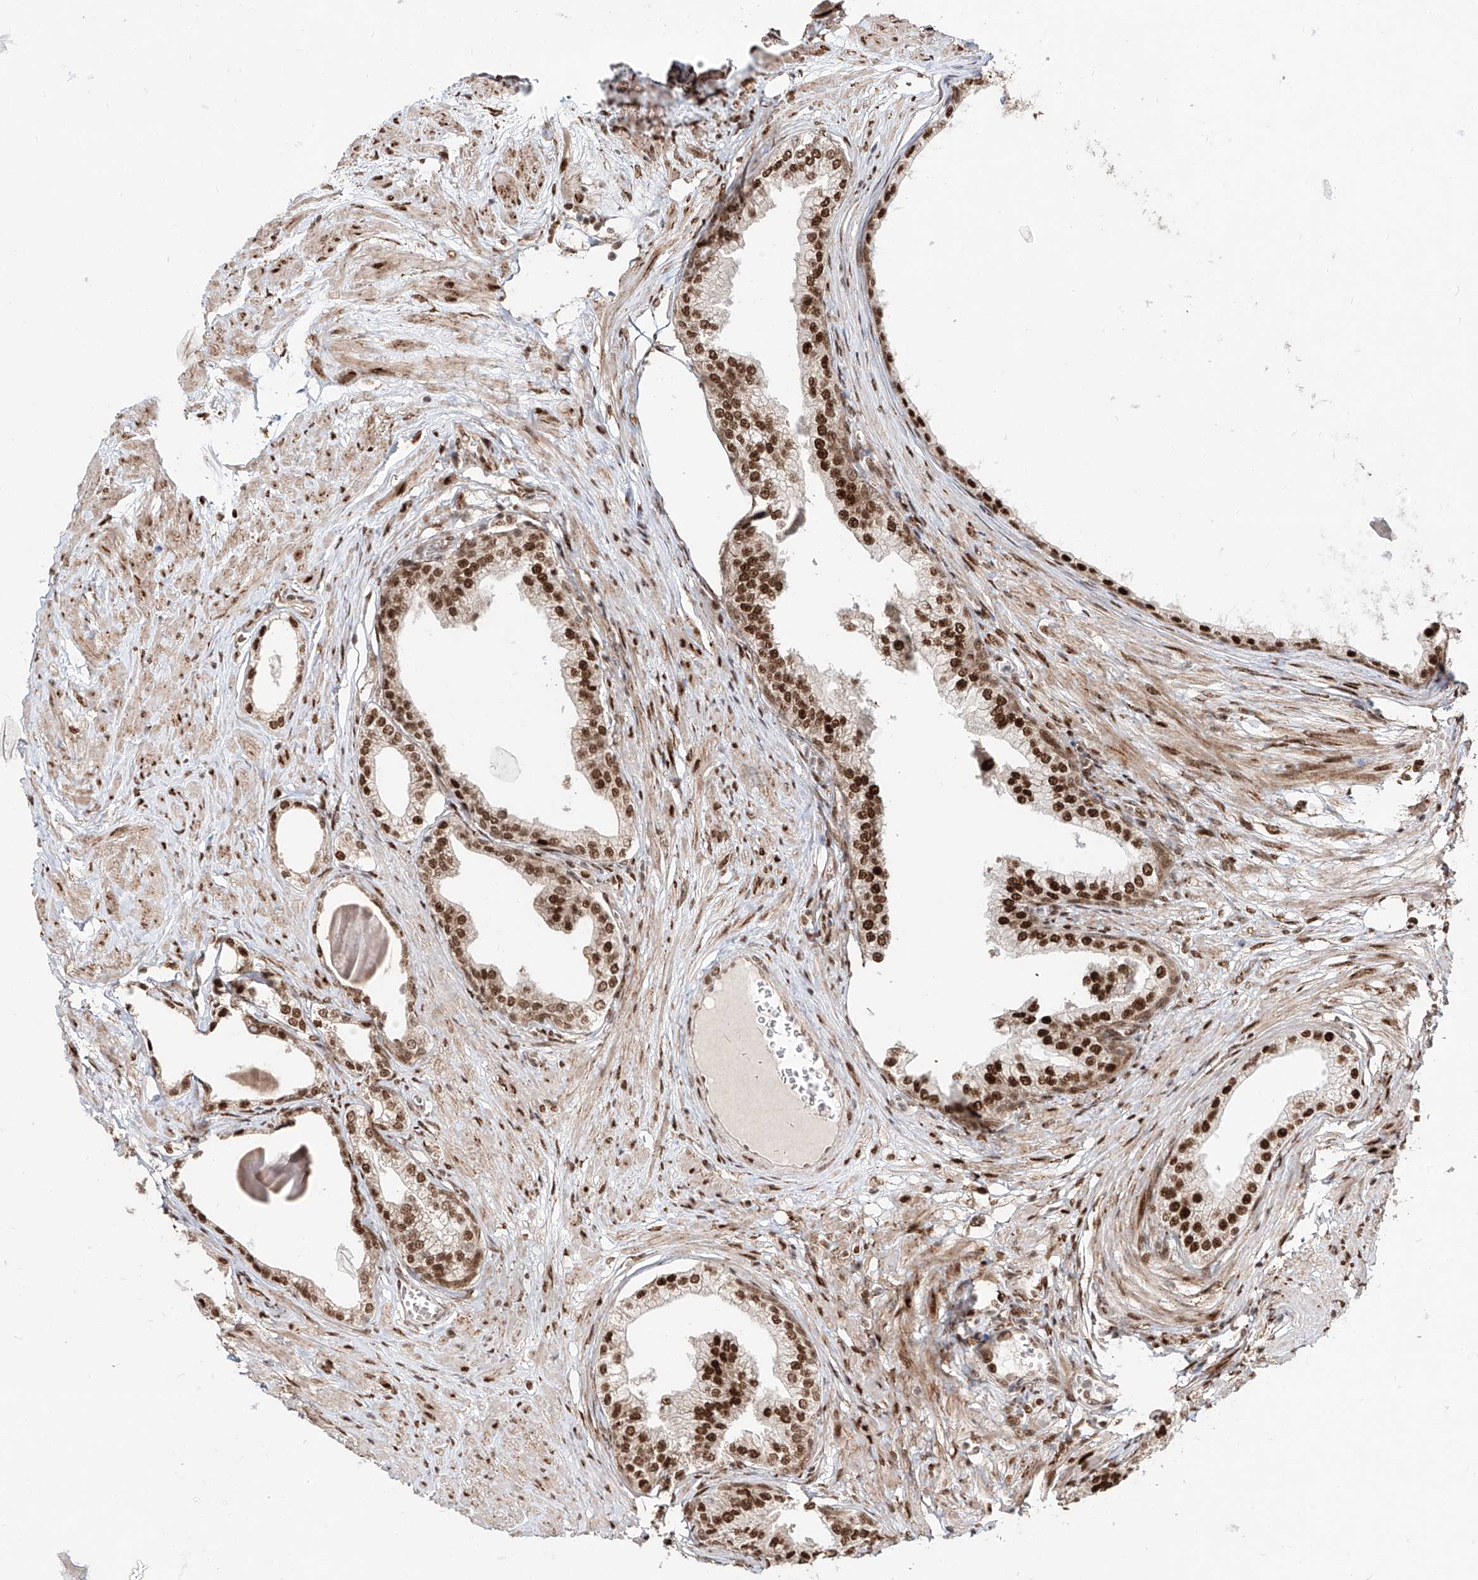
{"staining": {"intensity": "strong", "quantity": ">75%", "location": "nuclear"}, "tissue": "prostate", "cell_type": "Glandular cells", "image_type": "normal", "snomed": [{"axis": "morphology", "description": "Normal tissue, NOS"}, {"axis": "morphology", "description": "Urothelial carcinoma, Low grade"}, {"axis": "topography", "description": "Urinary bladder"}, {"axis": "topography", "description": "Prostate"}], "caption": "Protein expression by immunohistochemistry demonstrates strong nuclear positivity in approximately >75% of glandular cells in normal prostate. The protein is stained brown, and the nuclei are stained in blue (DAB (3,3'-diaminobenzidine) IHC with brightfield microscopy, high magnification).", "gene": "ZNF710", "patient": {"sex": "male", "age": 60}}